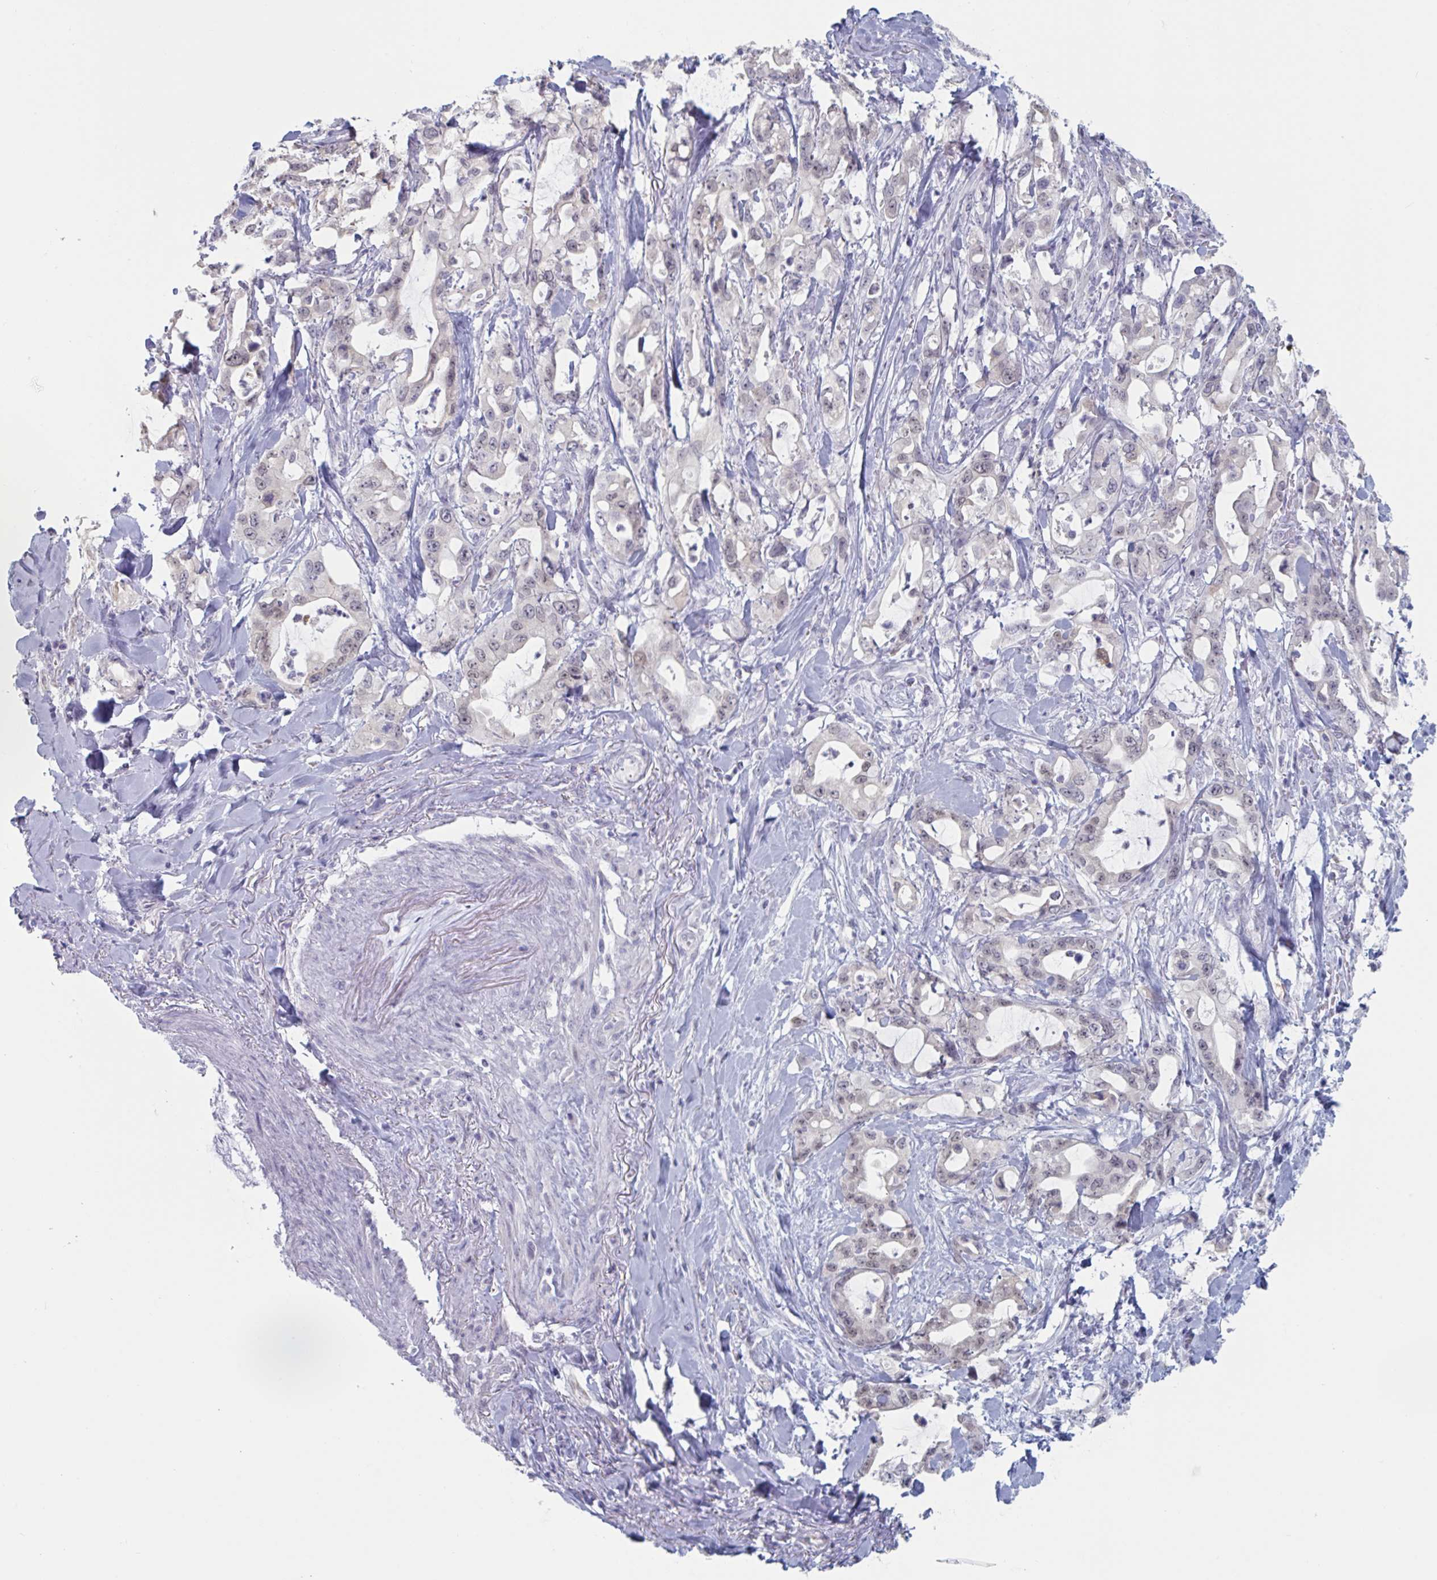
{"staining": {"intensity": "negative", "quantity": "none", "location": "none"}, "tissue": "pancreatic cancer", "cell_type": "Tumor cells", "image_type": "cancer", "snomed": [{"axis": "morphology", "description": "Adenocarcinoma, NOS"}, {"axis": "topography", "description": "Pancreas"}], "caption": "Immunohistochemistry micrograph of adenocarcinoma (pancreatic) stained for a protein (brown), which shows no staining in tumor cells.", "gene": "FOXA1", "patient": {"sex": "female", "age": 61}}